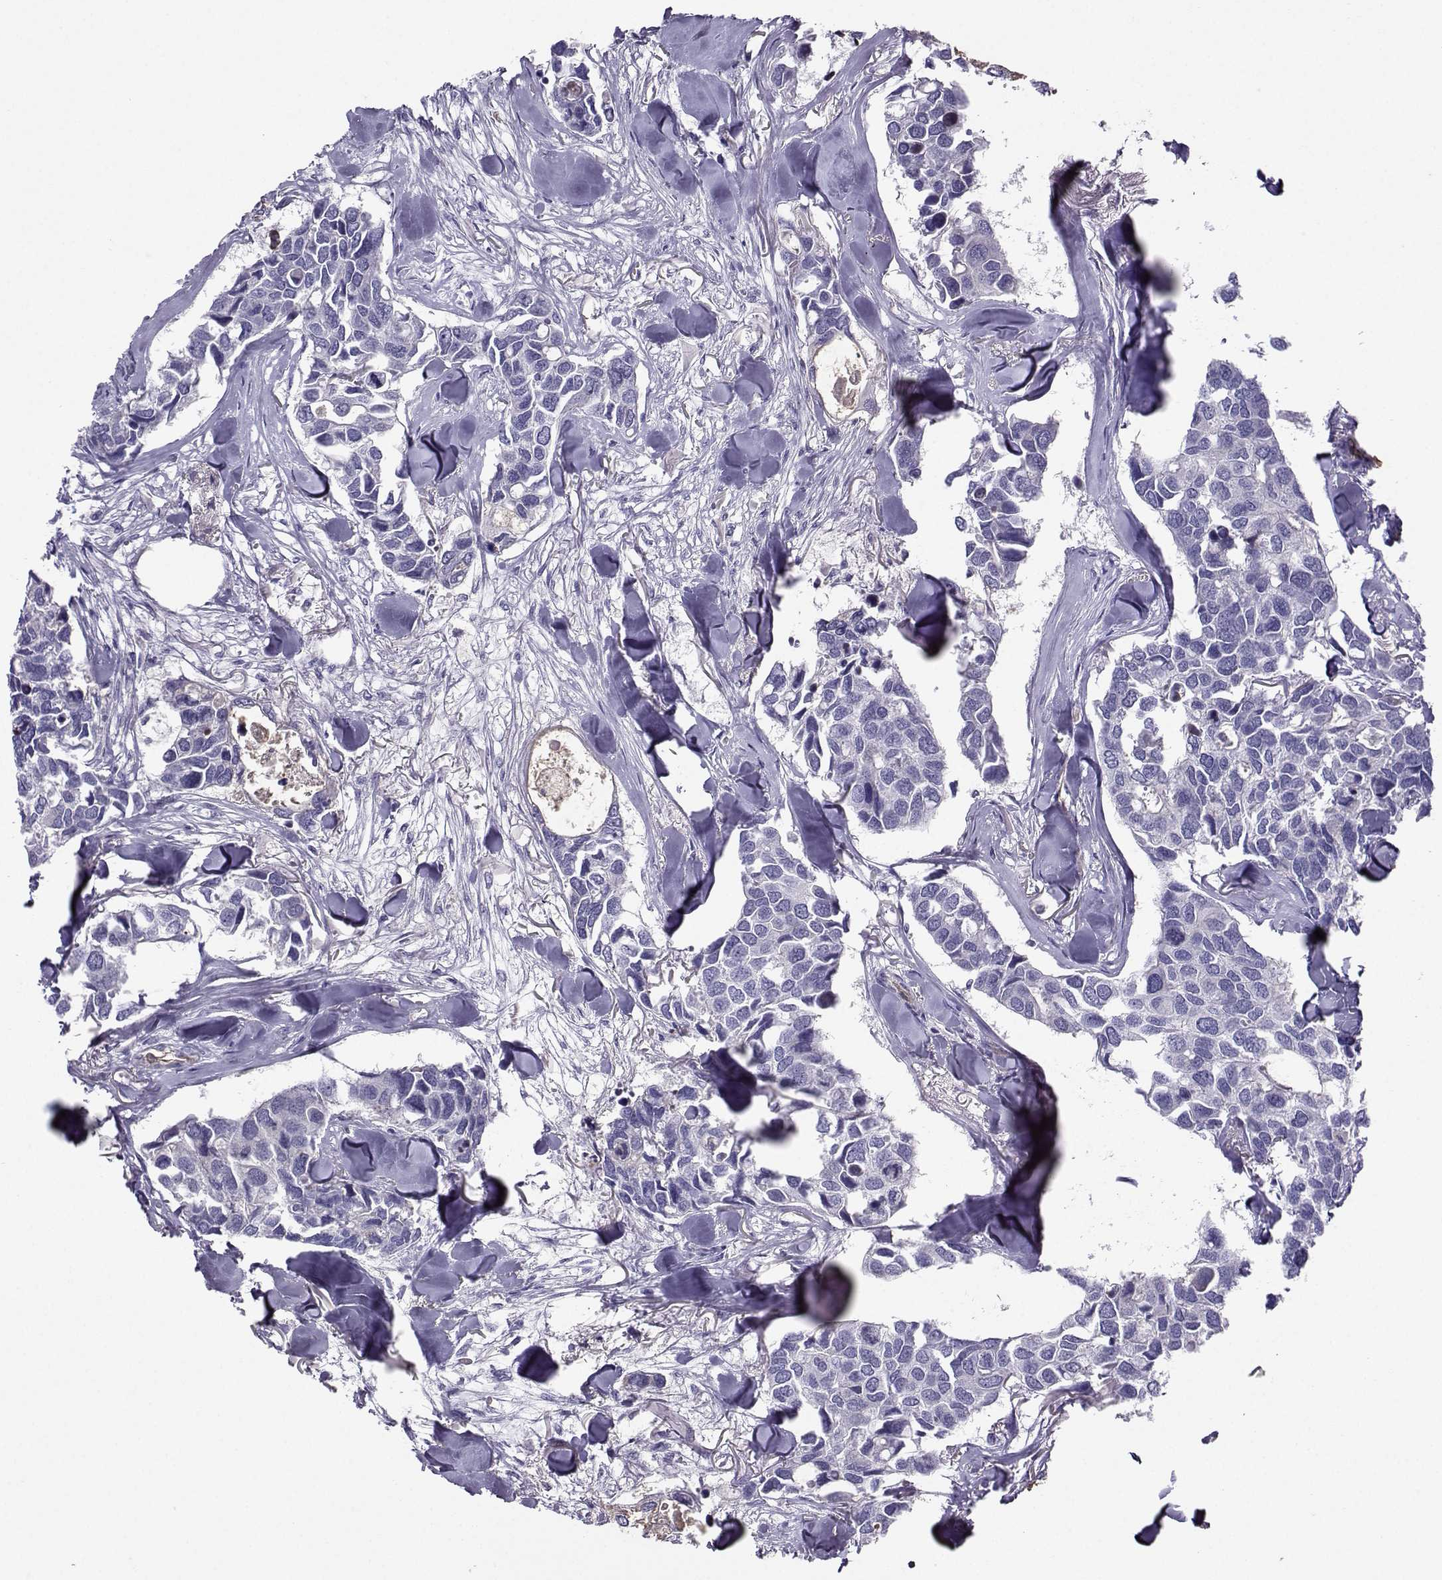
{"staining": {"intensity": "negative", "quantity": "none", "location": "none"}, "tissue": "breast cancer", "cell_type": "Tumor cells", "image_type": "cancer", "snomed": [{"axis": "morphology", "description": "Duct carcinoma"}, {"axis": "topography", "description": "Breast"}], "caption": "The immunohistochemistry (IHC) histopathology image has no significant expression in tumor cells of breast cancer (infiltrating ductal carcinoma) tissue.", "gene": "CLUL1", "patient": {"sex": "female", "age": 83}}